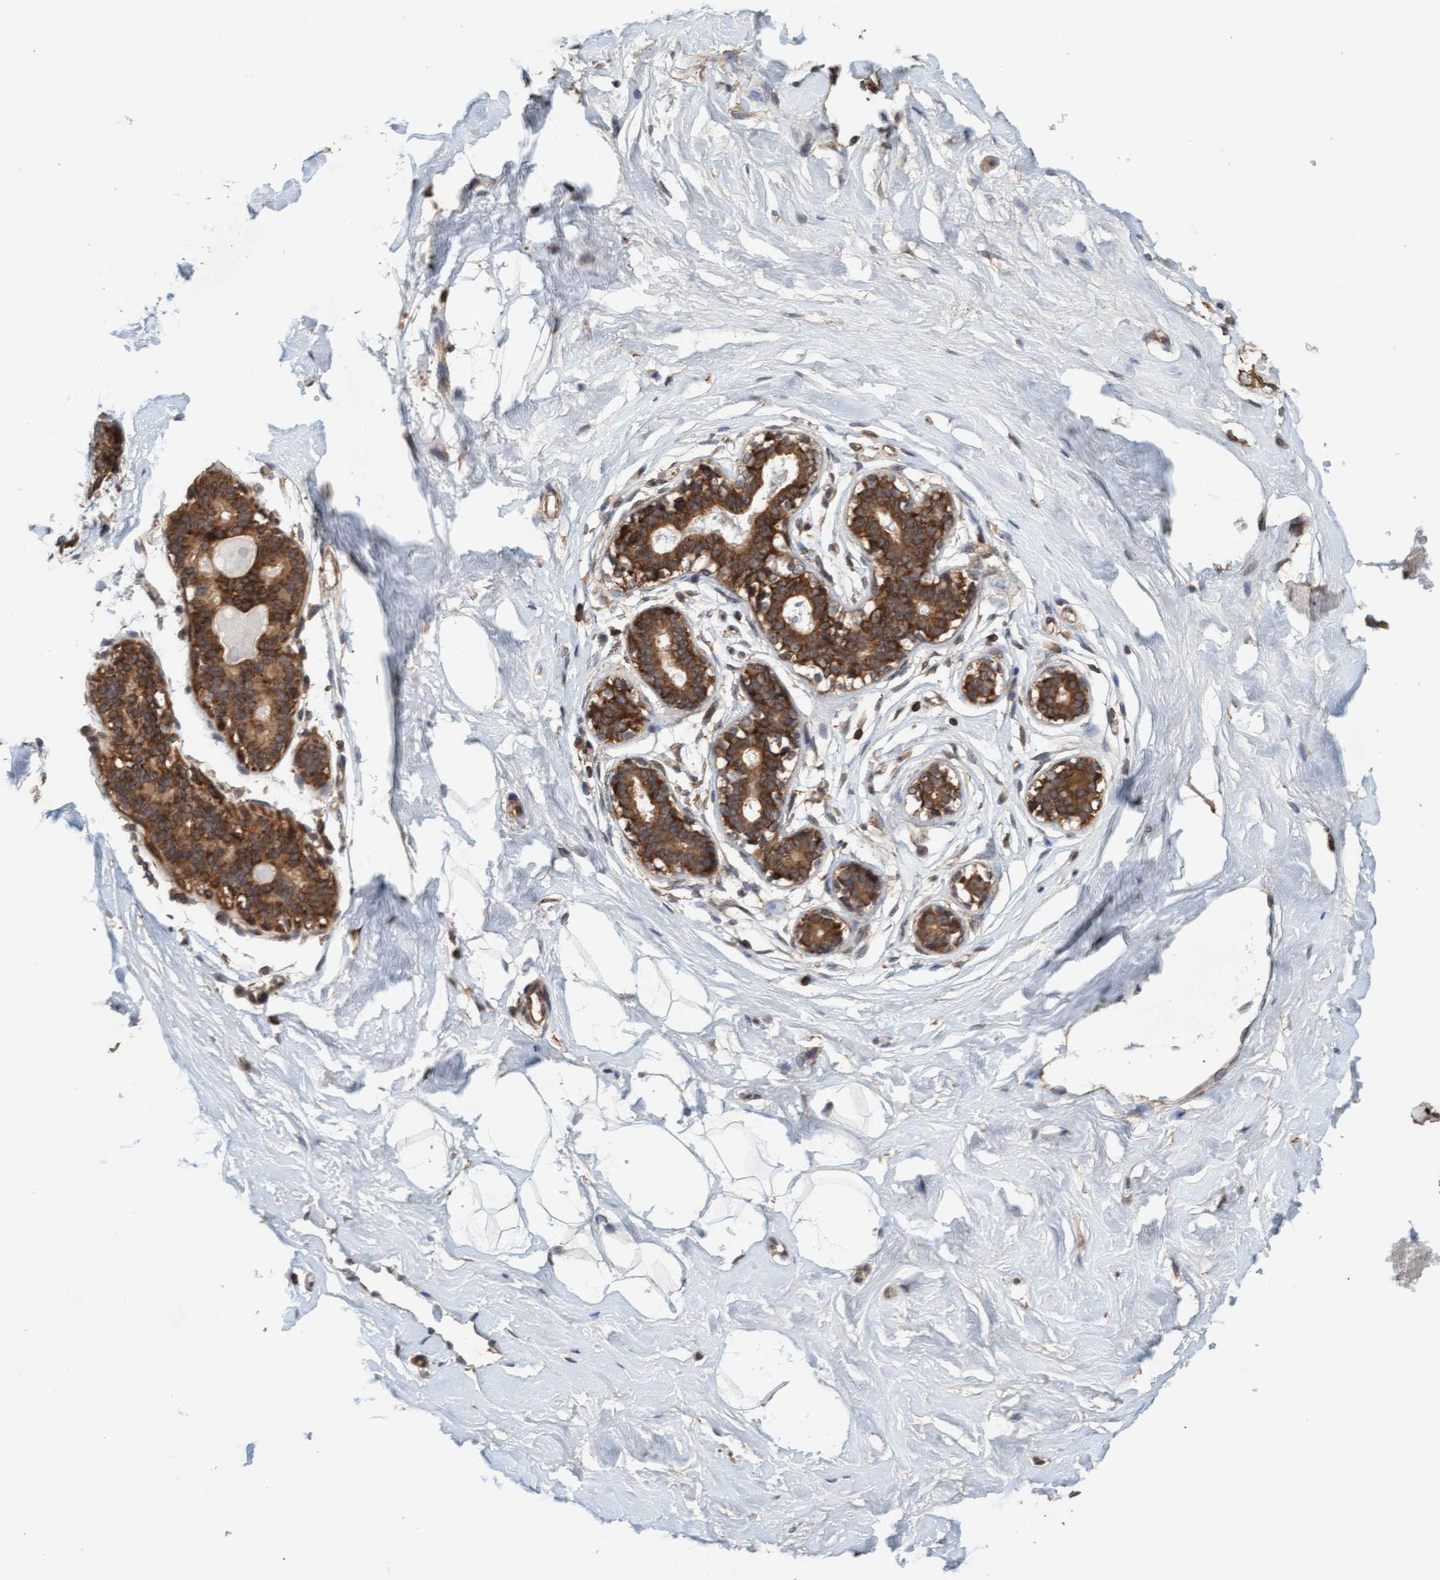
{"staining": {"intensity": "weak", "quantity": "25%-75%", "location": "cytoplasmic/membranous"}, "tissue": "breast", "cell_type": "Adipocytes", "image_type": "normal", "snomed": [{"axis": "morphology", "description": "Normal tissue, NOS"}, {"axis": "topography", "description": "Breast"}], "caption": "An image showing weak cytoplasmic/membranous expression in about 25%-75% of adipocytes in normal breast, as visualized by brown immunohistochemical staining.", "gene": "FXR2", "patient": {"sex": "female", "age": 23}}